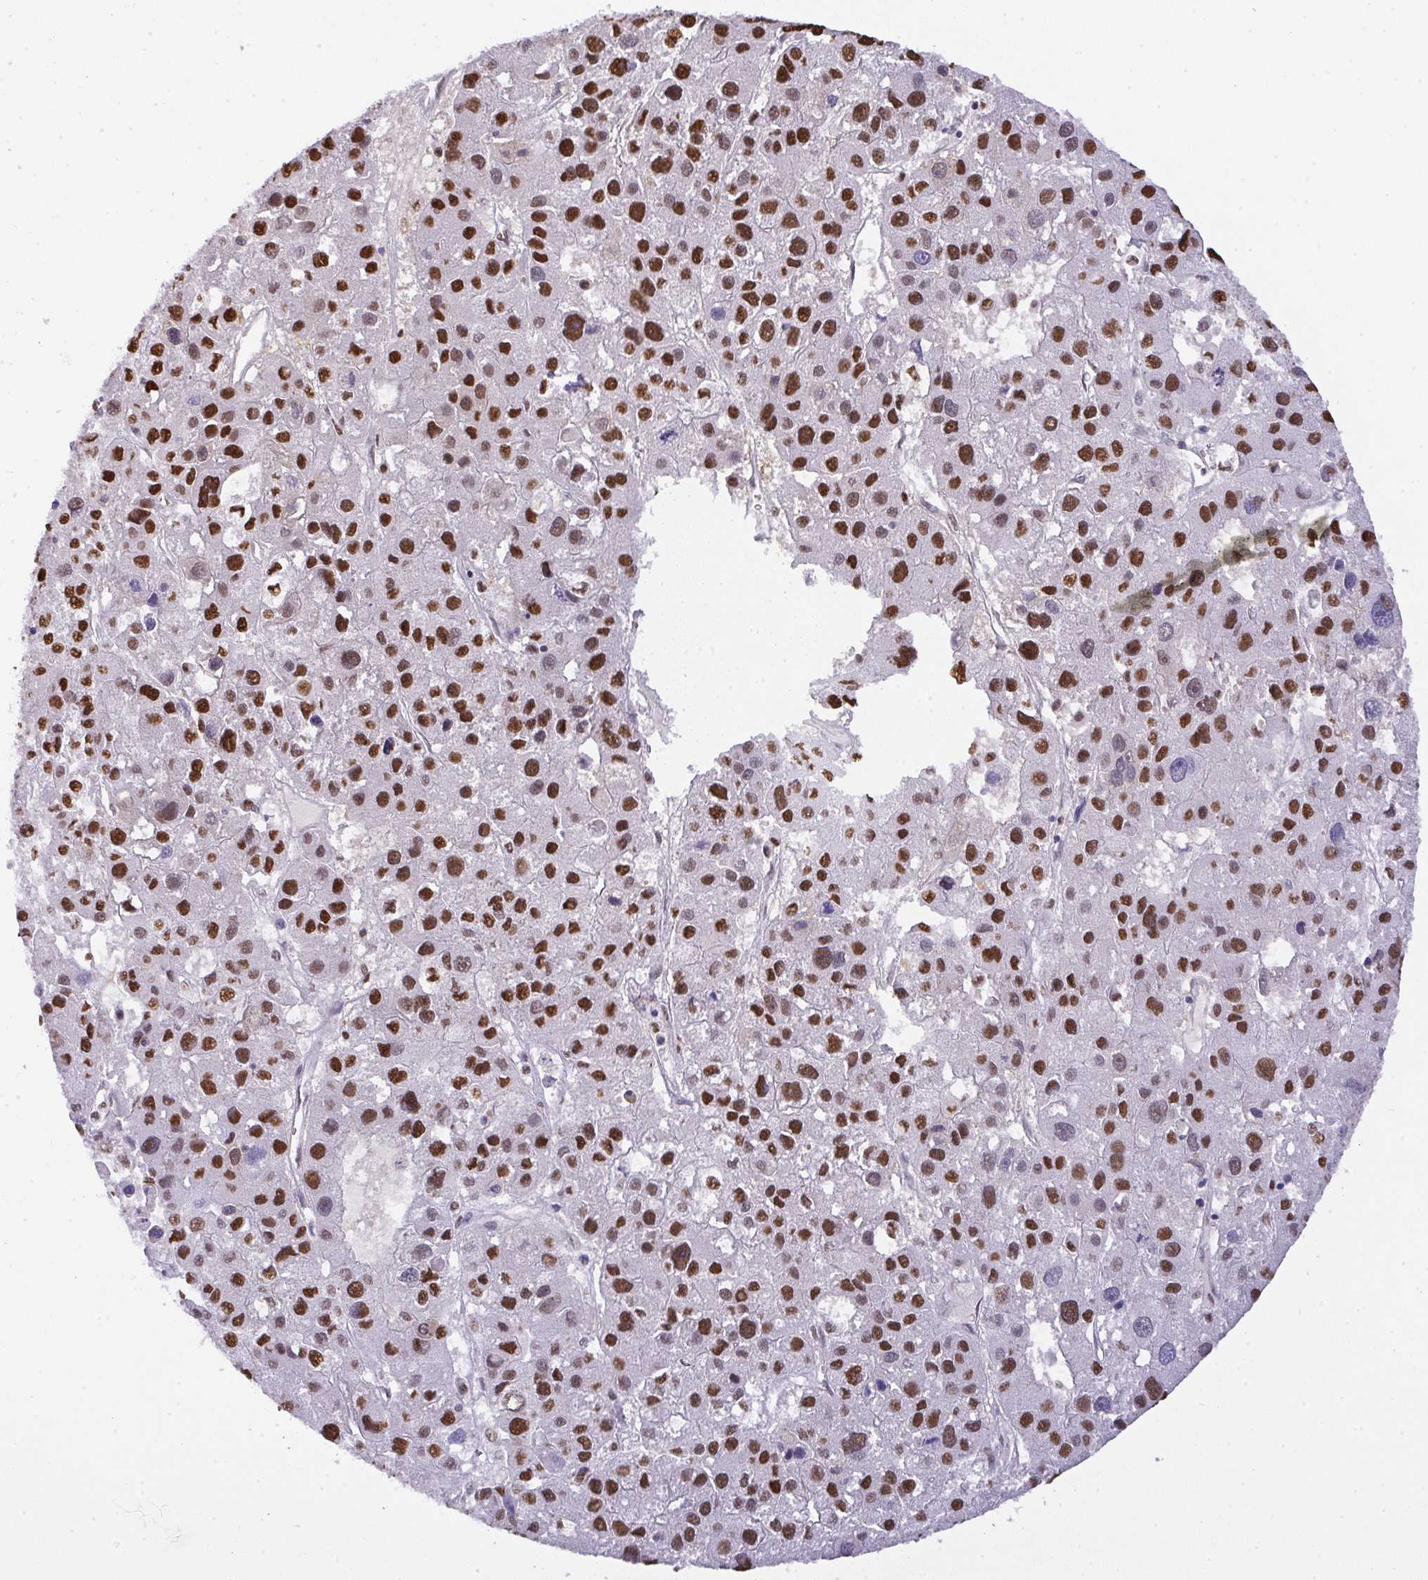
{"staining": {"intensity": "strong", "quantity": ">75%", "location": "nuclear"}, "tissue": "liver cancer", "cell_type": "Tumor cells", "image_type": "cancer", "snomed": [{"axis": "morphology", "description": "Carcinoma, Hepatocellular, NOS"}, {"axis": "topography", "description": "Liver"}], "caption": "The image shows a brown stain indicating the presence of a protein in the nuclear of tumor cells in liver cancer.", "gene": "BBX", "patient": {"sex": "male", "age": 73}}